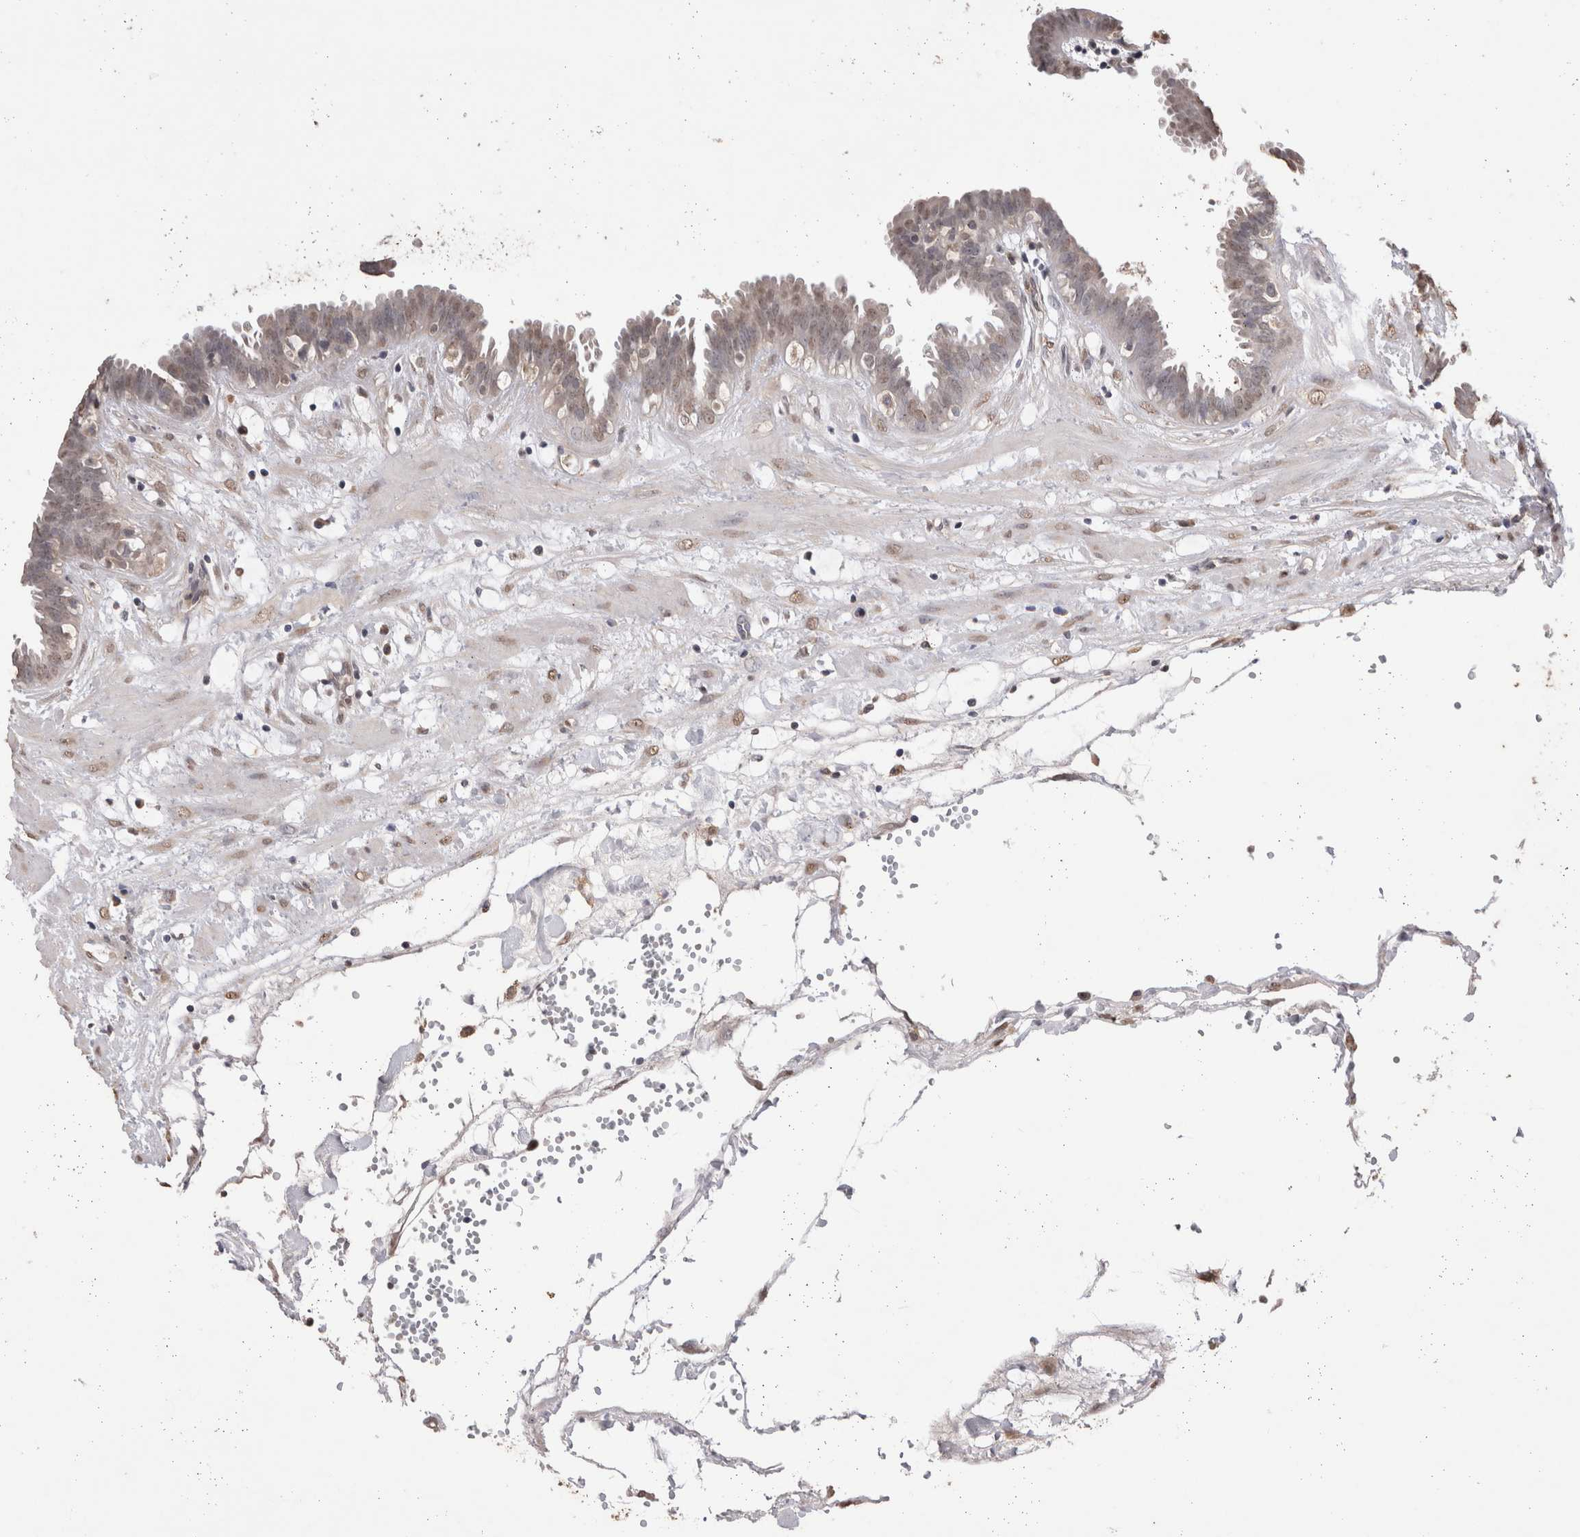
{"staining": {"intensity": "weak", "quantity": "<25%", "location": "cytoplasmic/membranous,nuclear"}, "tissue": "fallopian tube", "cell_type": "Glandular cells", "image_type": "normal", "snomed": [{"axis": "morphology", "description": "Normal tissue, NOS"}, {"axis": "topography", "description": "Fallopian tube"}, {"axis": "topography", "description": "Placenta"}], "caption": "The IHC photomicrograph has no significant positivity in glandular cells of fallopian tube.", "gene": "GRK5", "patient": {"sex": "female", "age": 32}}